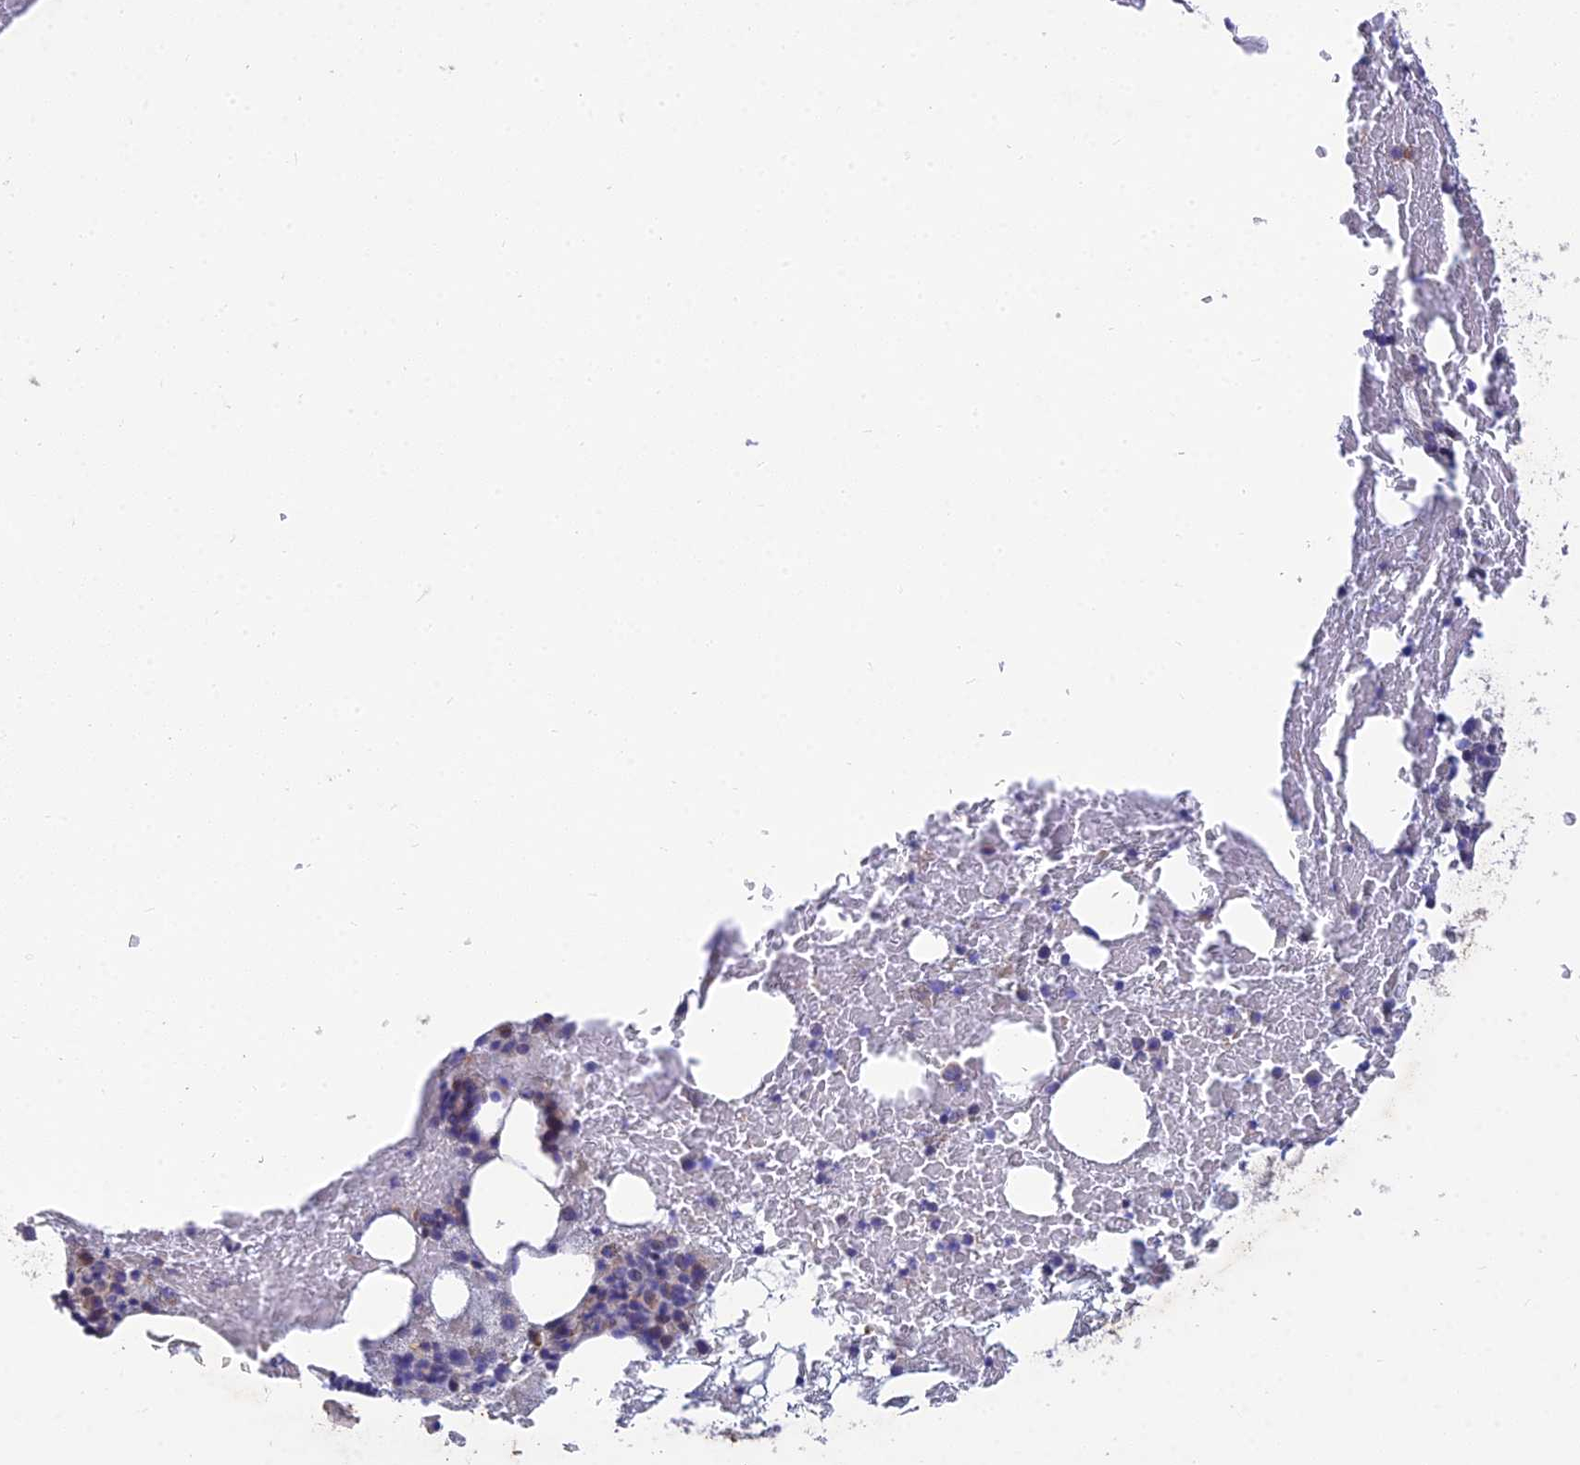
{"staining": {"intensity": "negative", "quantity": "none", "location": "none"}, "tissue": "bone marrow", "cell_type": "Hematopoietic cells", "image_type": "normal", "snomed": [{"axis": "morphology", "description": "Normal tissue, NOS"}, {"axis": "topography", "description": "Bone marrow"}], "caption": "A photomicrograph of human bone marrow is negative for staining in hematopoietic cells. Brightfield microscopy of IHC stained with DAB (3,3'-diaminobenzidine) (brown) and hematoxylin (blue), captured at high magnification.", "gene": "MGAT2", "patient": {"sex": "male", "age": 72}}